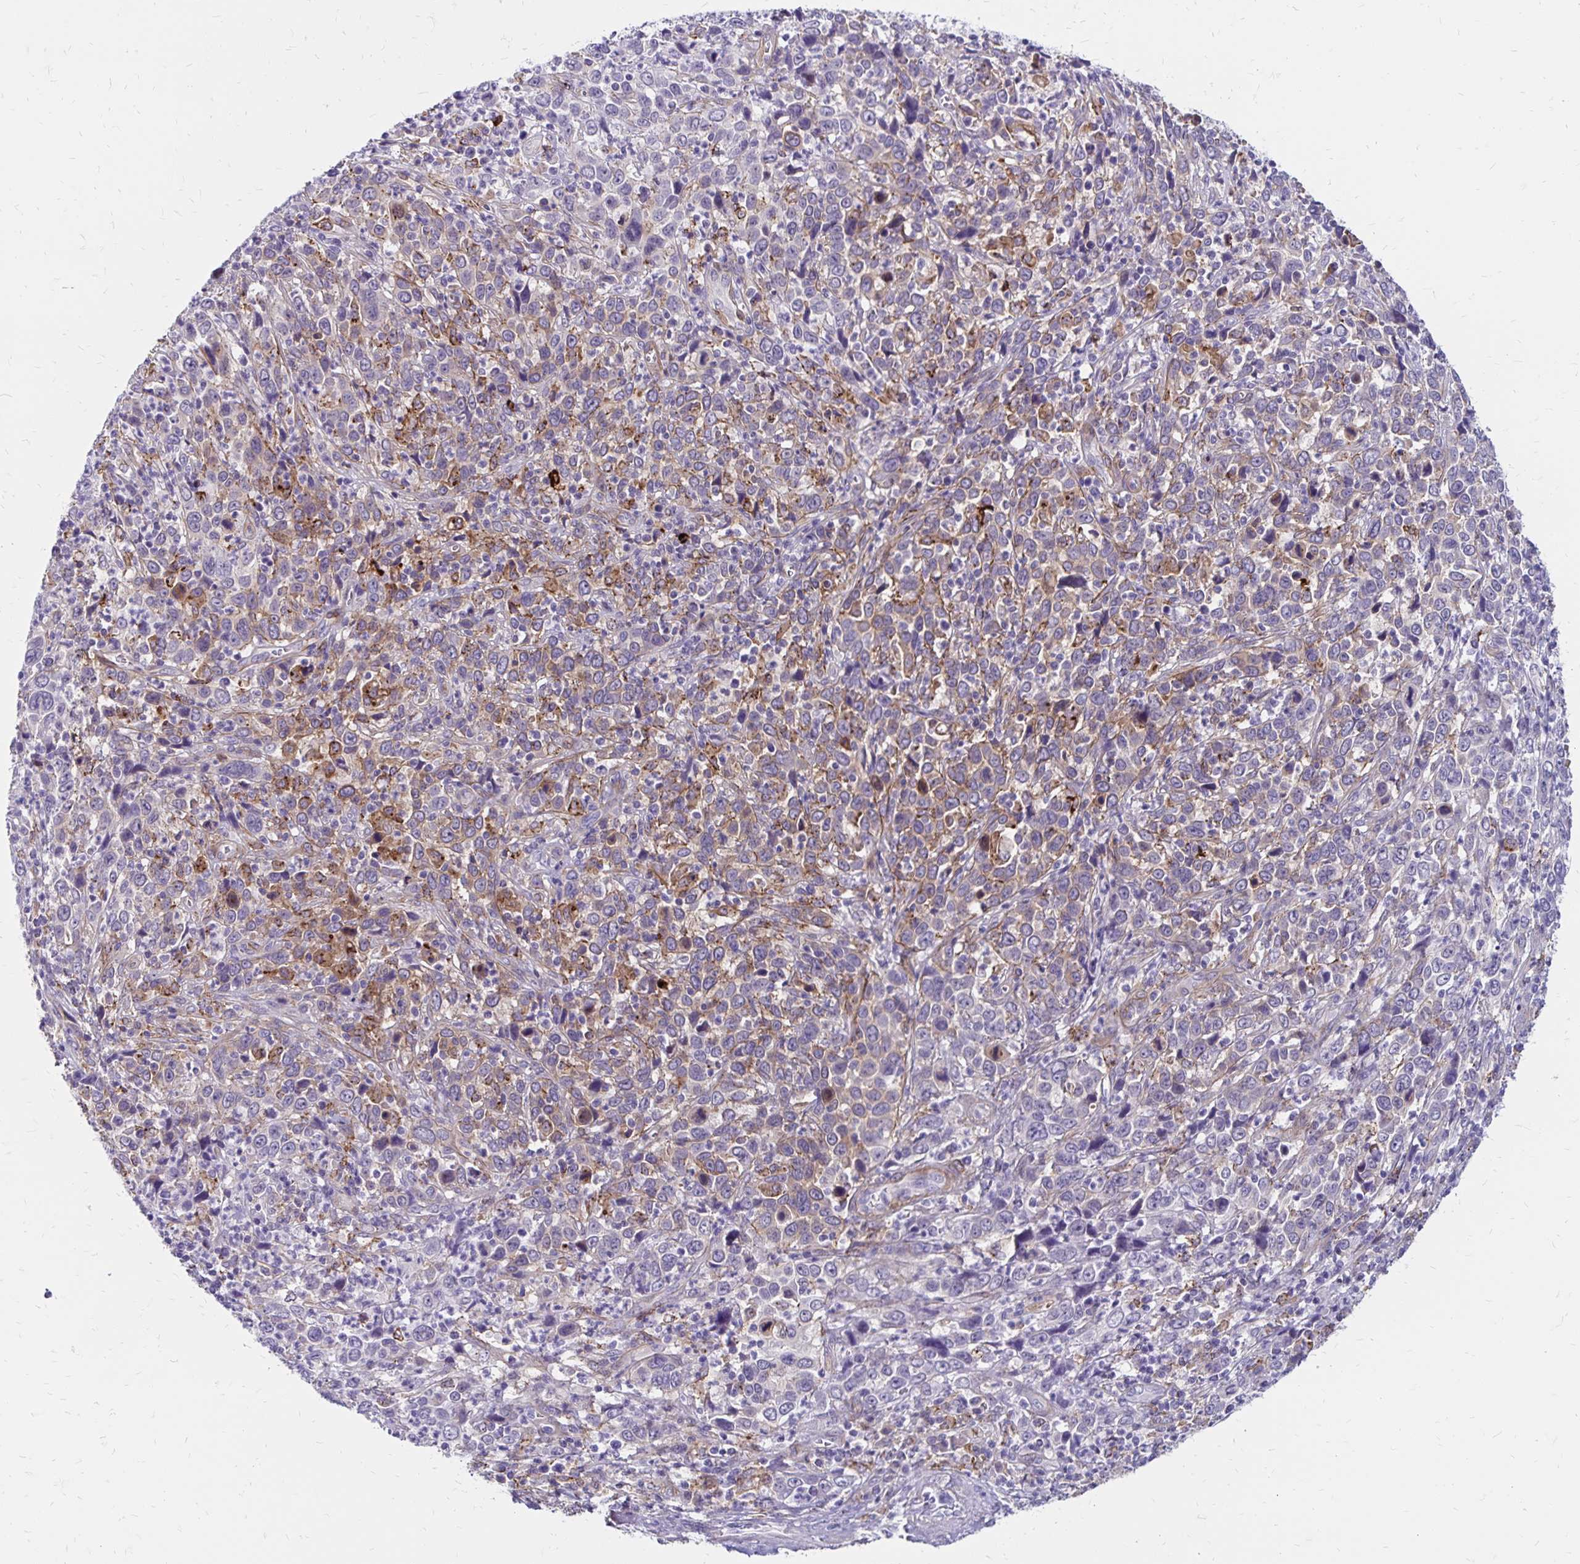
{"staining": {"intensity": "weak", "quantity": "<25%", "location": "cytoplasmic/membranous"}, "tissue": "cervical cancer", "cell_type": "Tumor cells", "image_type": "cancer", "snomed": [{"axis": "morphology", "description": "Squamous cell carcinoma, NOS"}, {"axis": "topography", "description": "Cervix"}], "caption": "An image of cervical cancer stained for a protein displays no brown staining in tumor cells.", "gene": "TNS3", "patient": {"sex": "female", "age": 46}}